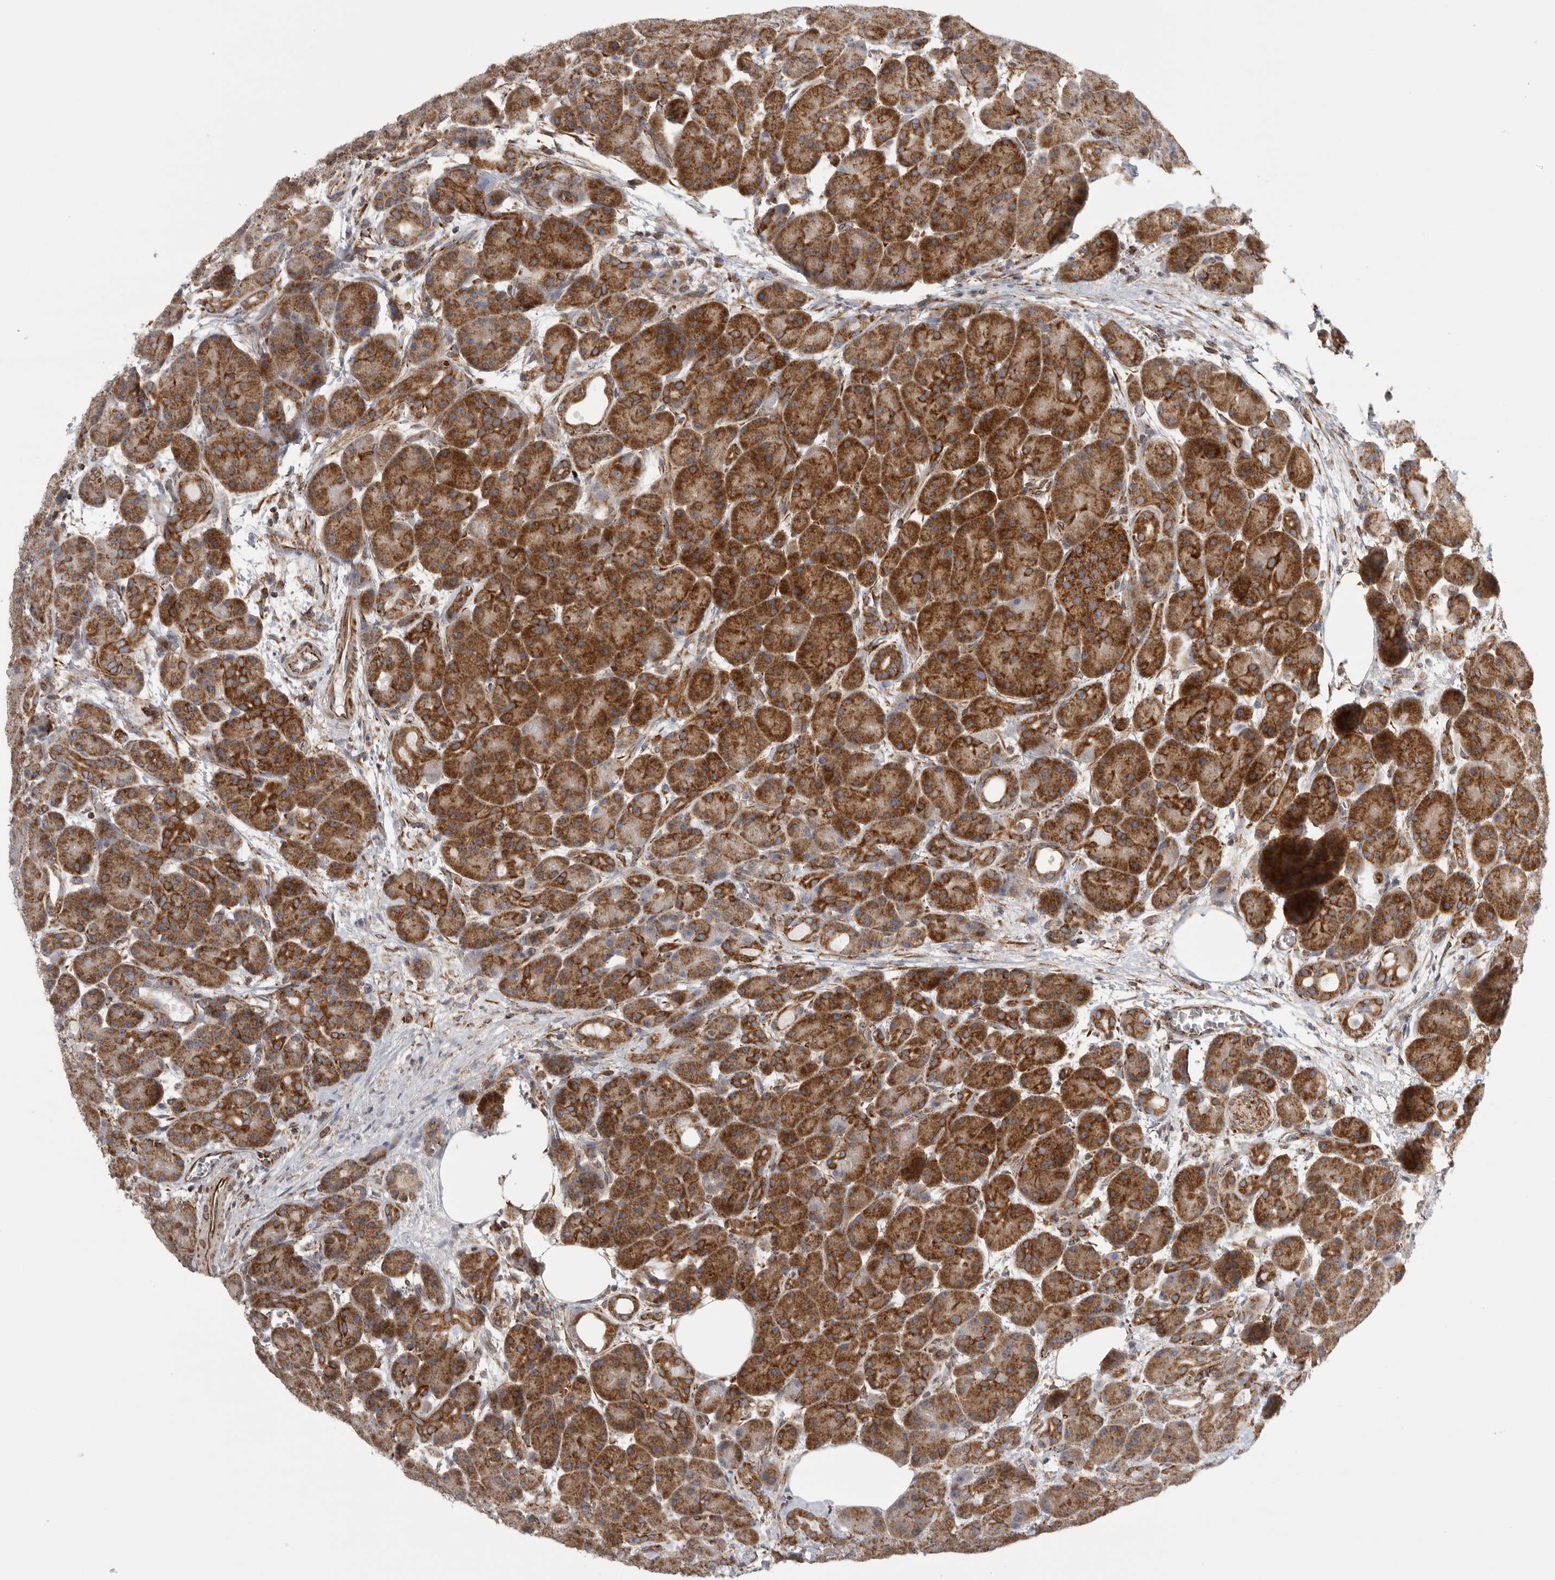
{"staining": {"intensity": "strong", "quantity": ">75%", "location": "cytoplasmic/membranous"}, "tissue": "pancreas", "cell_type": "Exocrine glandular cells", "image_type": "normal", "snomed": [{"axis": "morphology", "description": "Normal tissue, NOS"}, {"axis": "topography", "description": "Pancreas"}], "caption": "The photomicrograph reveals a brown stain indicating the presence of a protein in the cytoplasmic/membranous of exocrine glandular cells in pancreas.", "gene": "FKBP8", "patient": {"sex": "male", "age": 63}}